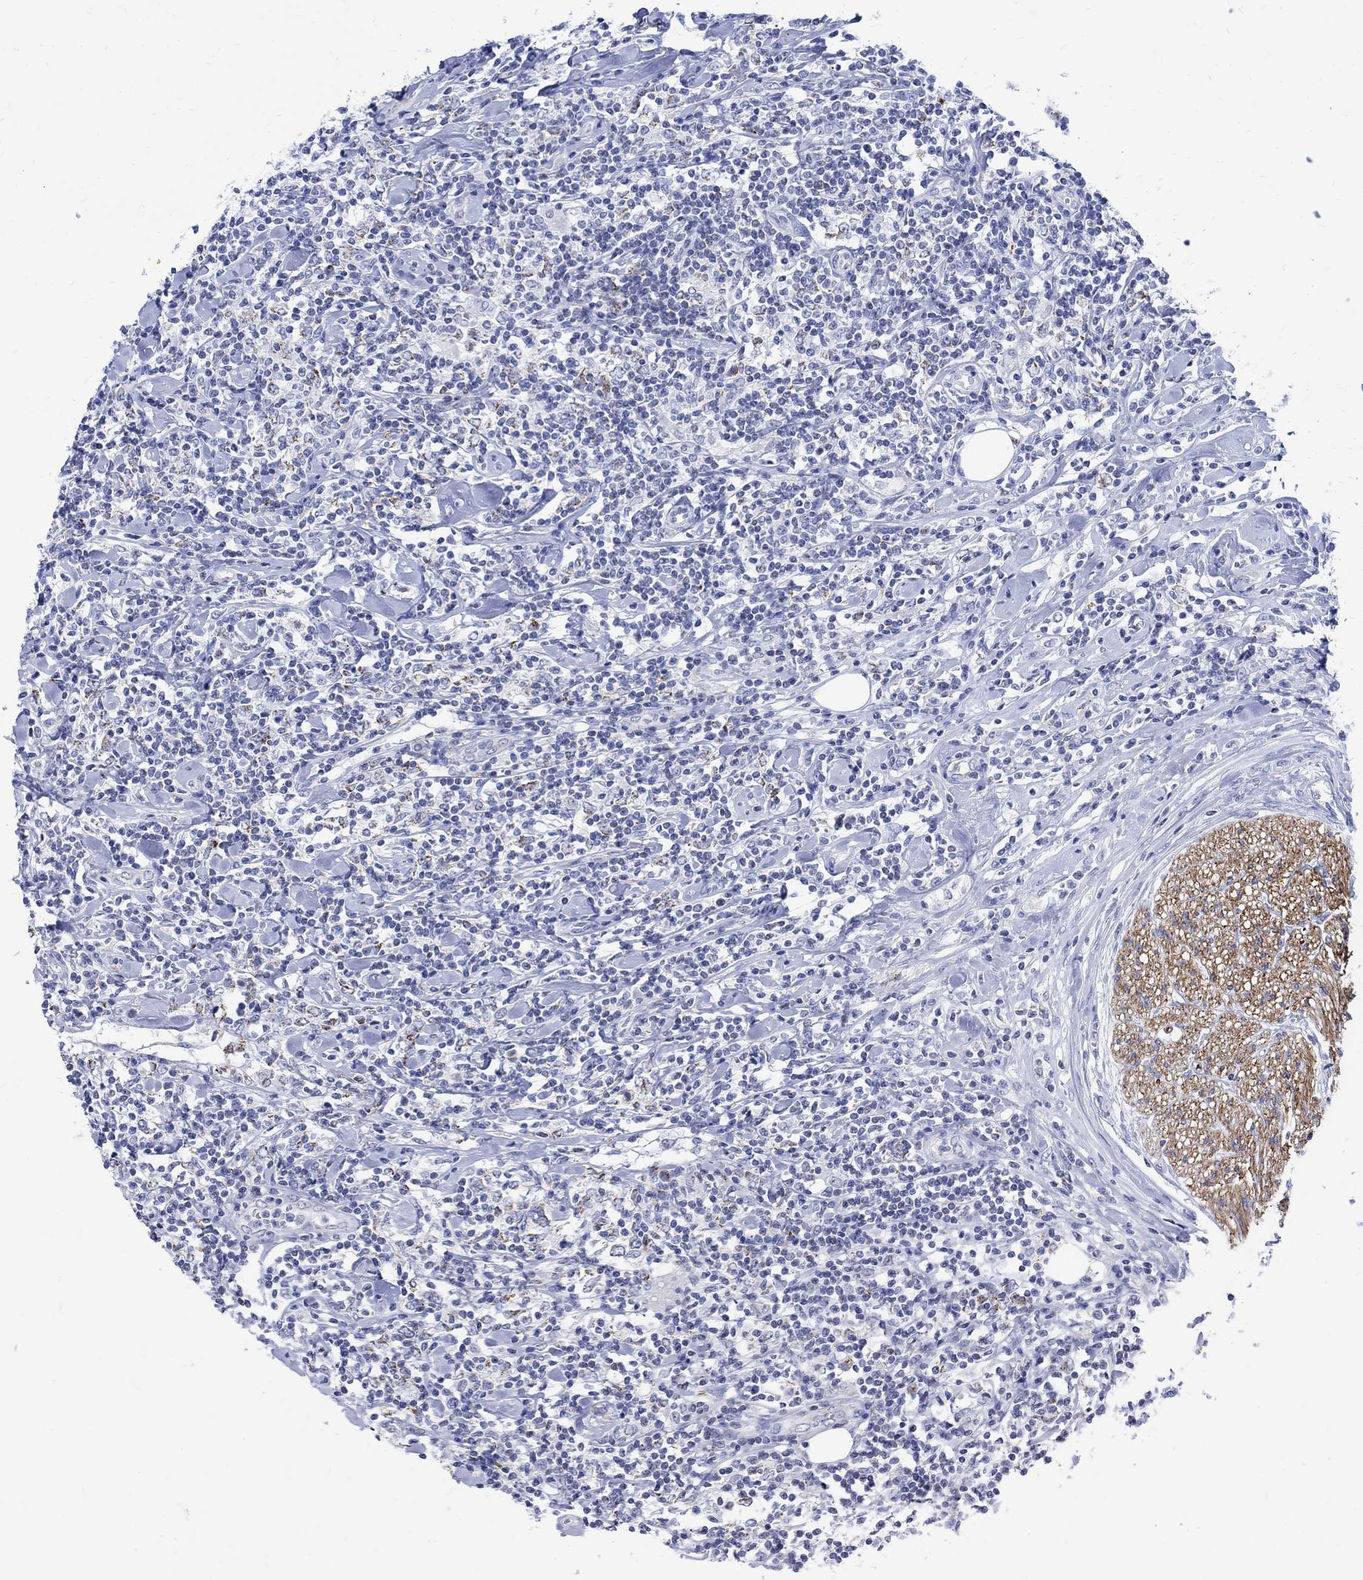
{"staining": {"intensity": "negative", "quantity": "none", "location": "none"}, "tissue": "lymphoma", "cell_type": "Tumor cells", "image_type": "cancer", "snomed": [{"axis": "morphology", "description": "Malignant lymphoma, non-Hodgkin's type, High grade"}, {"axis": "topography", "description": "Lymph node"}], "caption": "Micrograph shows no significant protein expression in tumor cells of malignant lymphoma, non-Hodgkin's type (high-grade). (Stains: DAB (3,3'-diaminobenzidine) immunohistochemistry (IHC) with hematoxylin counter stain, Microscopy: brightfield microscopy at high magnification).", "gene": "CPLX2", "patient": {"sex": "female", "age": 84}}